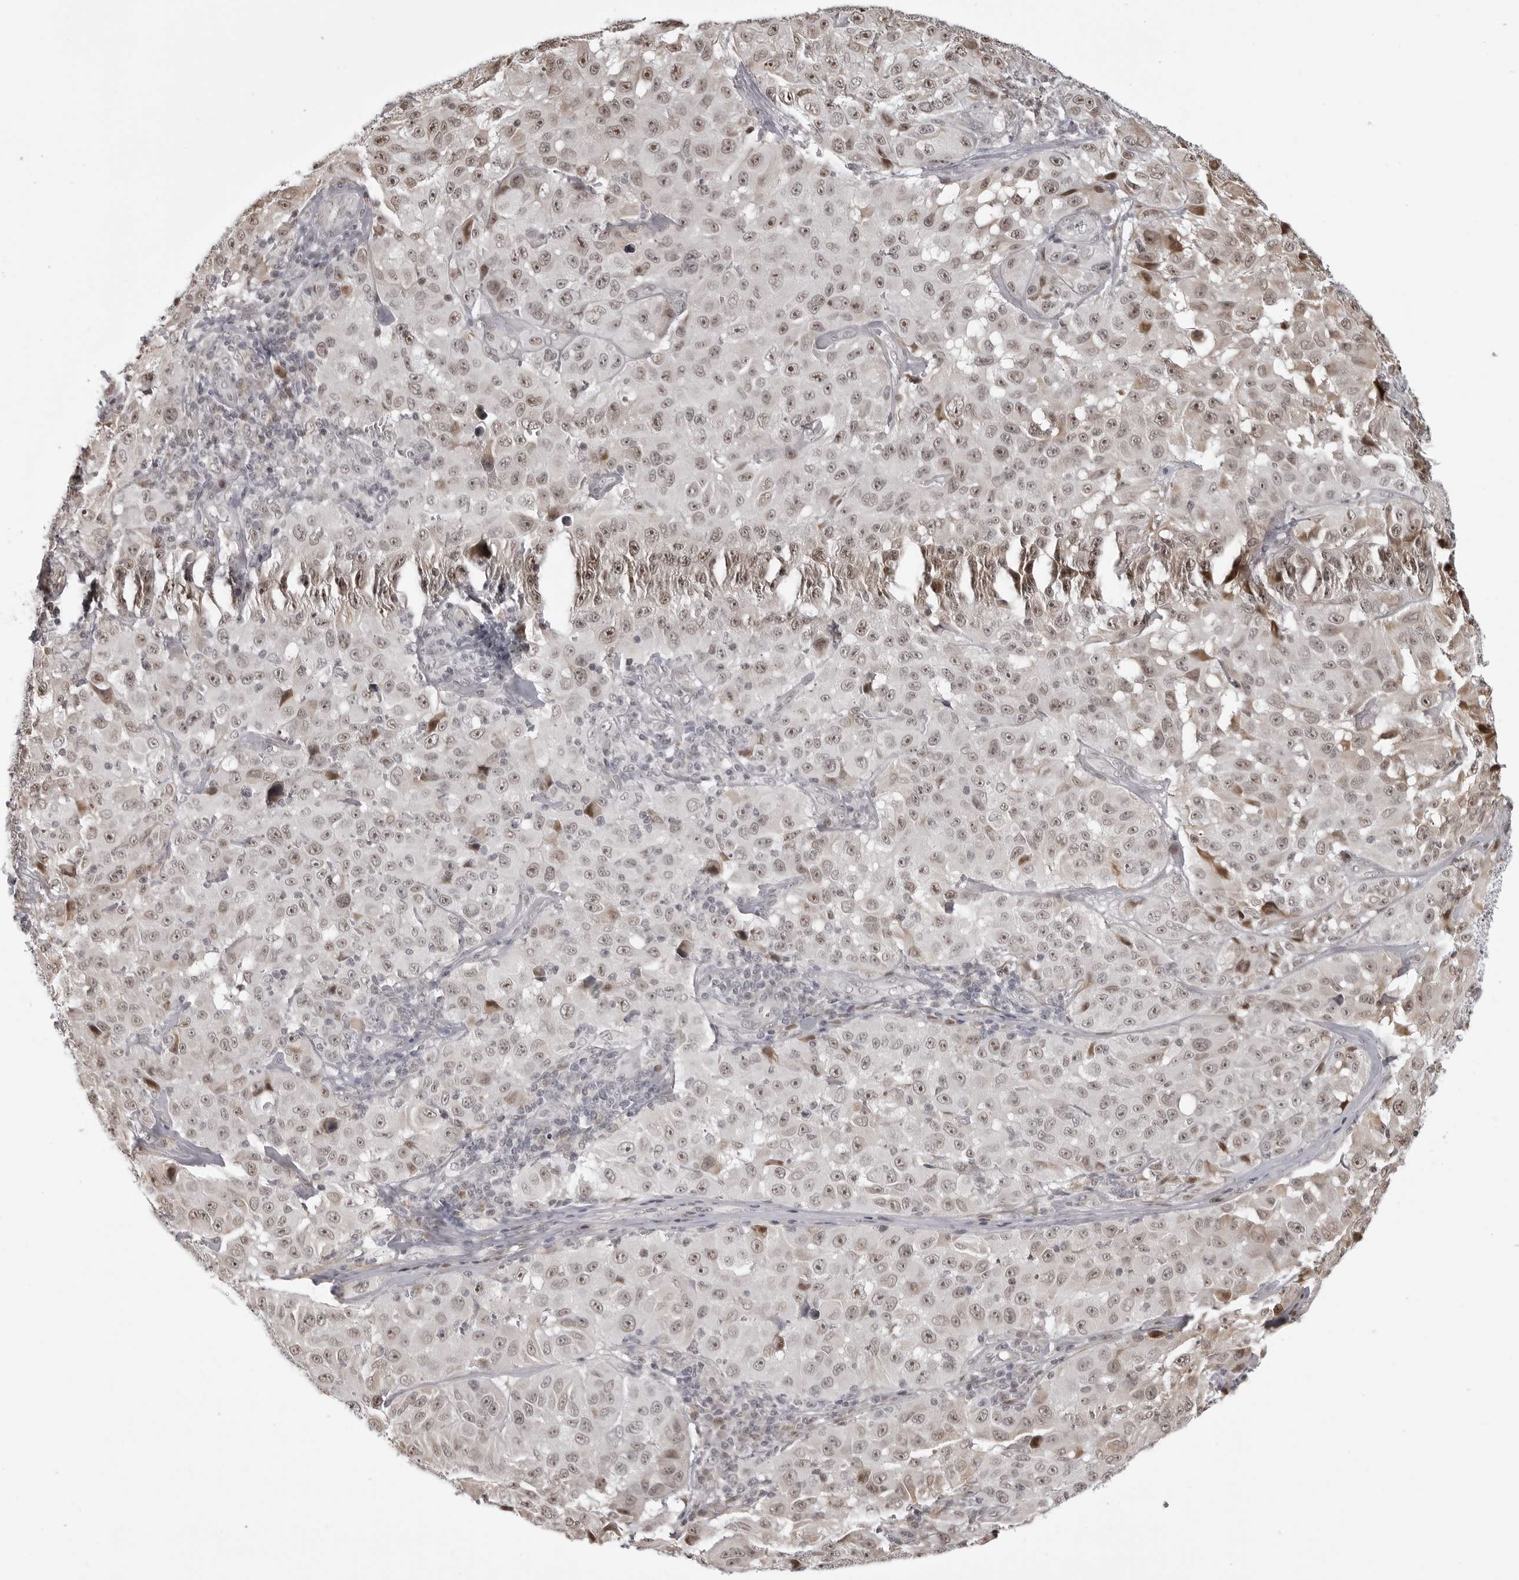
{"staining": {"intensity": "moderate", "quantity": "25%-75%", "location": "nuclear"}, "tissue": "melanoma", "cell_type": "Tumor cells", "image_type": "cancer", "snomed": [{"axis": "morphology", "description": "Malignant melanoma, NOS"}, {"axis": "topography", "description": "Skin"}], "caption": "Protein staining exhibits moderate nuclear expression in approximately 25%-75% of tumor cells in melanoma.", "gene": "PHF3", "patient": {"sex": "male", "age": 66}}